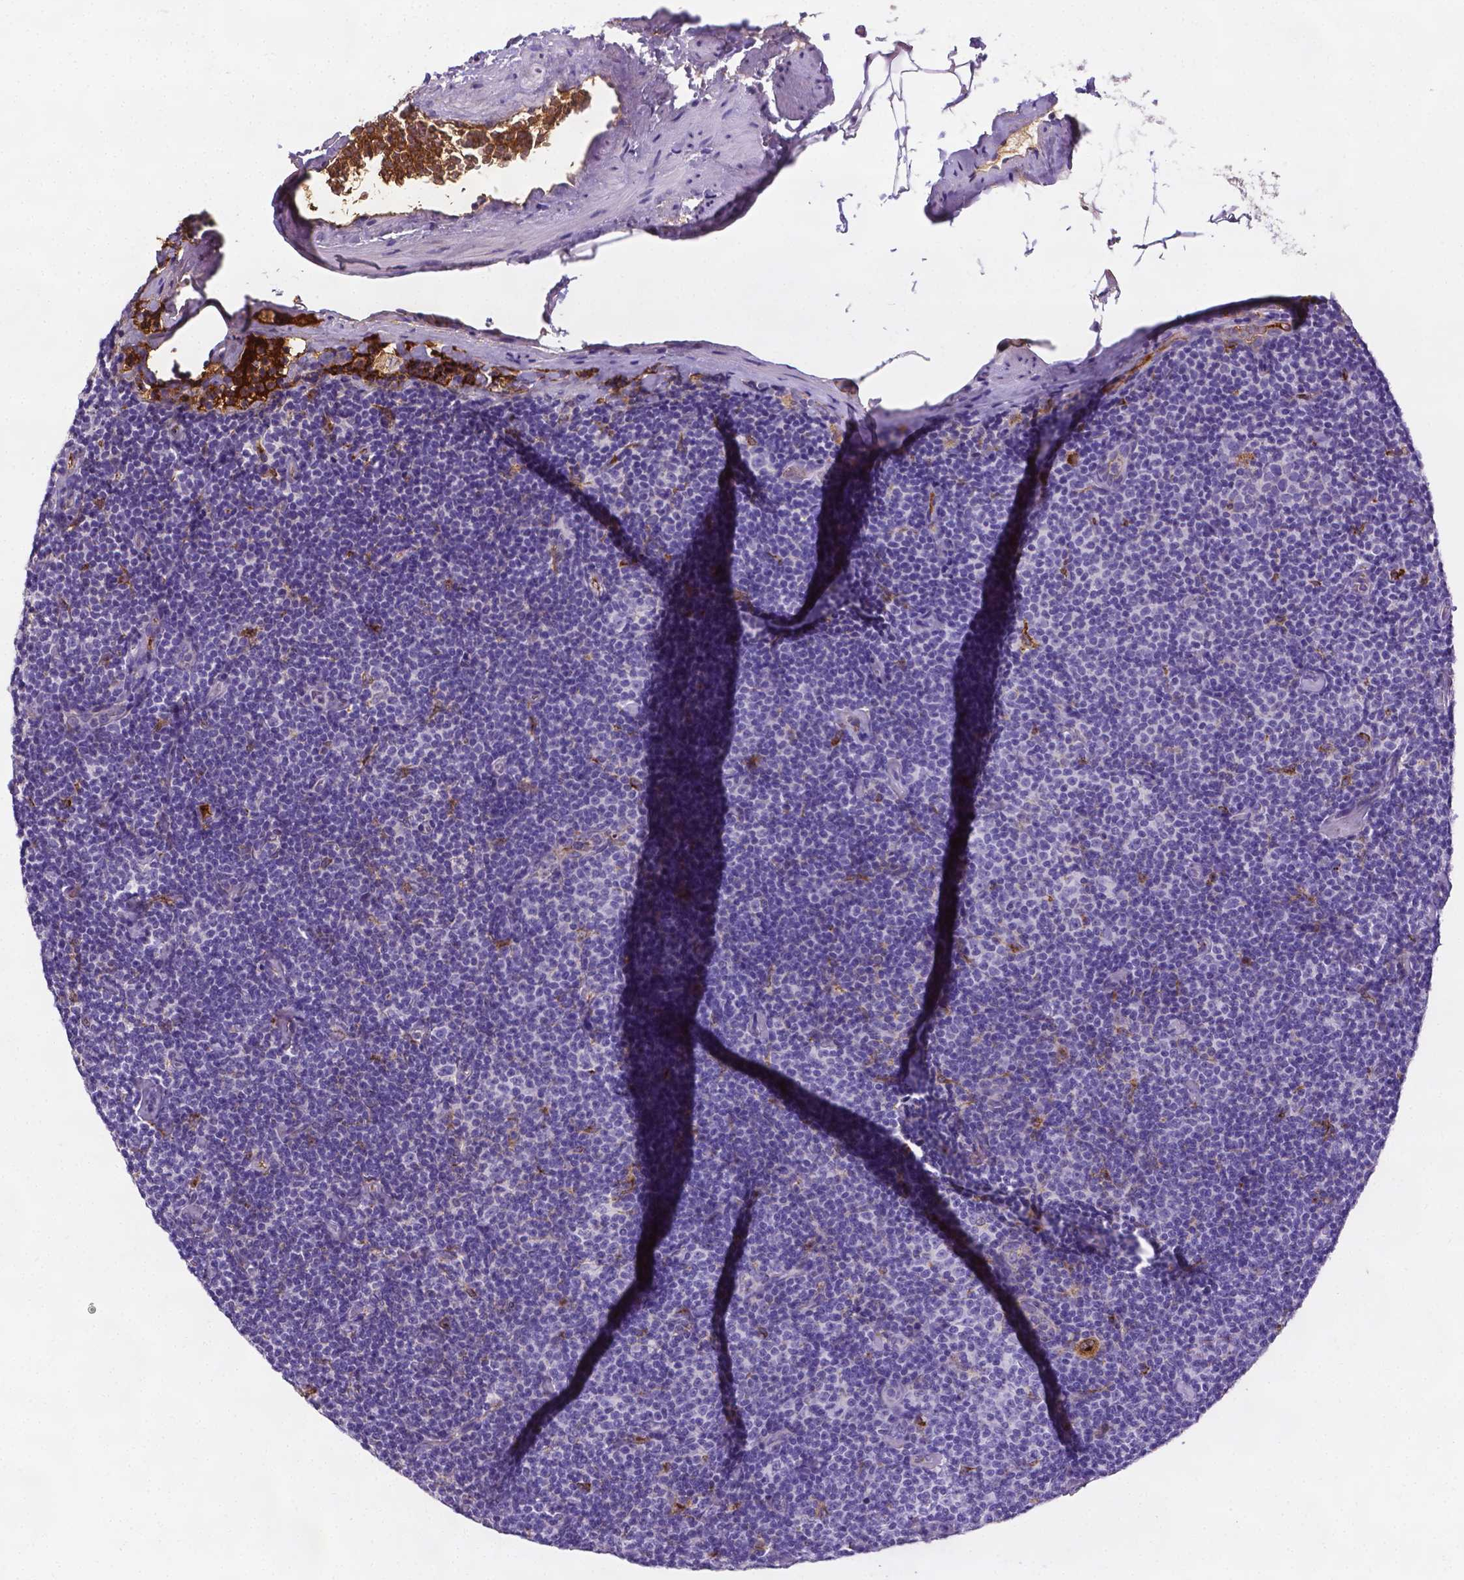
{"staining": {"intensity": "negative", "quantity": "none", "location": "none"}, "tissue": "lymphoma", "cell_type": "Tumor cells", "image_type": "cancer", "snomed": [{"axis": "morphology", "description": "Malignant lymphoma, non-Hodgkin's type, Low grade"}, {"axis": "topography", "description": "Lymph node"}], "caption": "Micrograph shows no protein positivity in tumor cells of lymphoma tissue.", "gene": "APOE", "patient": {"sex": "male", "age": 81}}